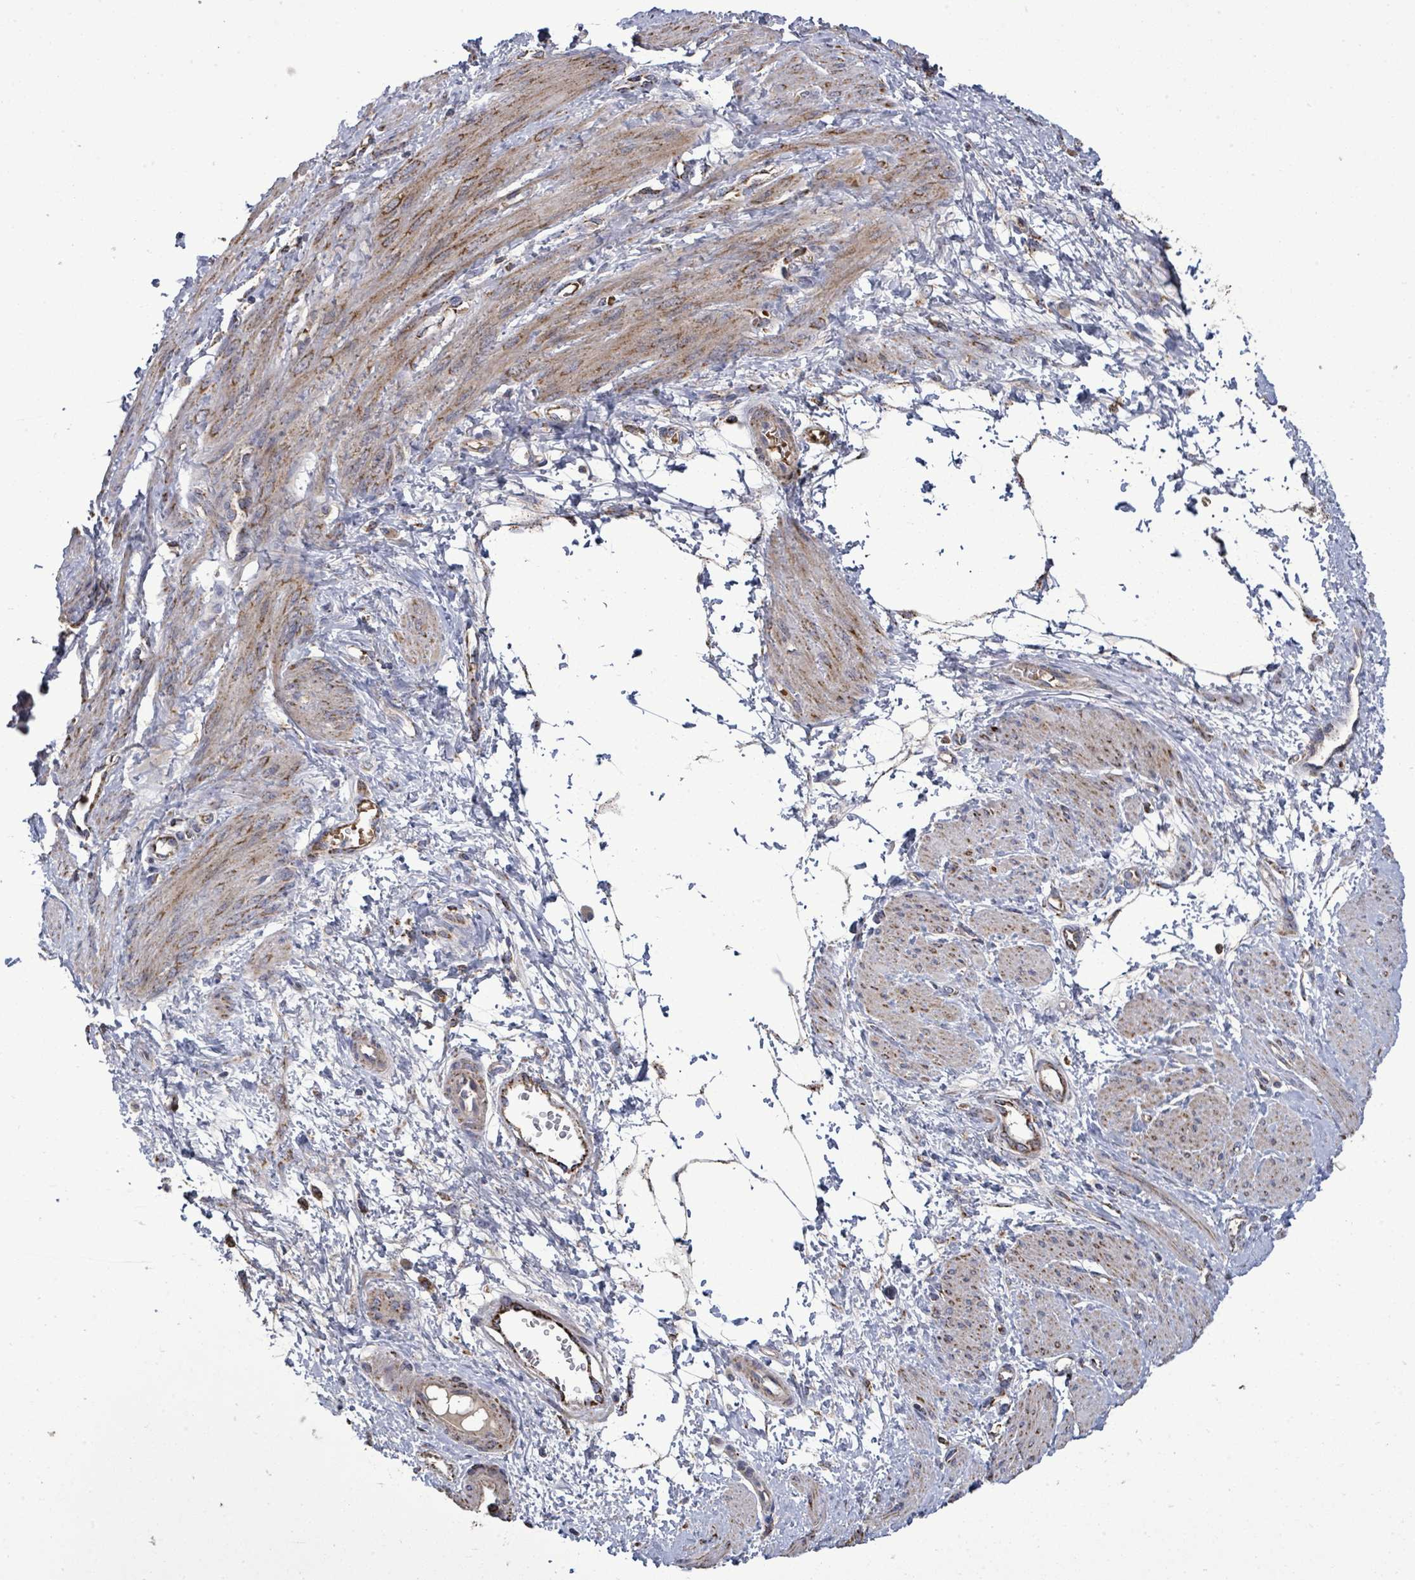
{"staining": {"intensity": "moderate", "quantity": ">75%", "location": "cytoplasmic/membranous"}, "tissue": "smooth muscle", "cell_type": "Smooth muscle cells", "image_type": "normal", "snomed": [{"axis": "morphology", "description": "Normal tissue, NOS"}, {"axis": "topography", "description": "Smooth muscle"}, {"axis": "topography", "description": "Uterus"}], "caption": "Smooth muscle cells demonstrate moderate cytoplasmic/membranous expression in approximately >75% of cells in benign smooth muscle. Using DAB (brown) and hematoxylin (blue) stains, captured at high magnification using brightfield microscopy.", "gene": "MTMR12", "patient": {"sex": "female", "age": 39}}